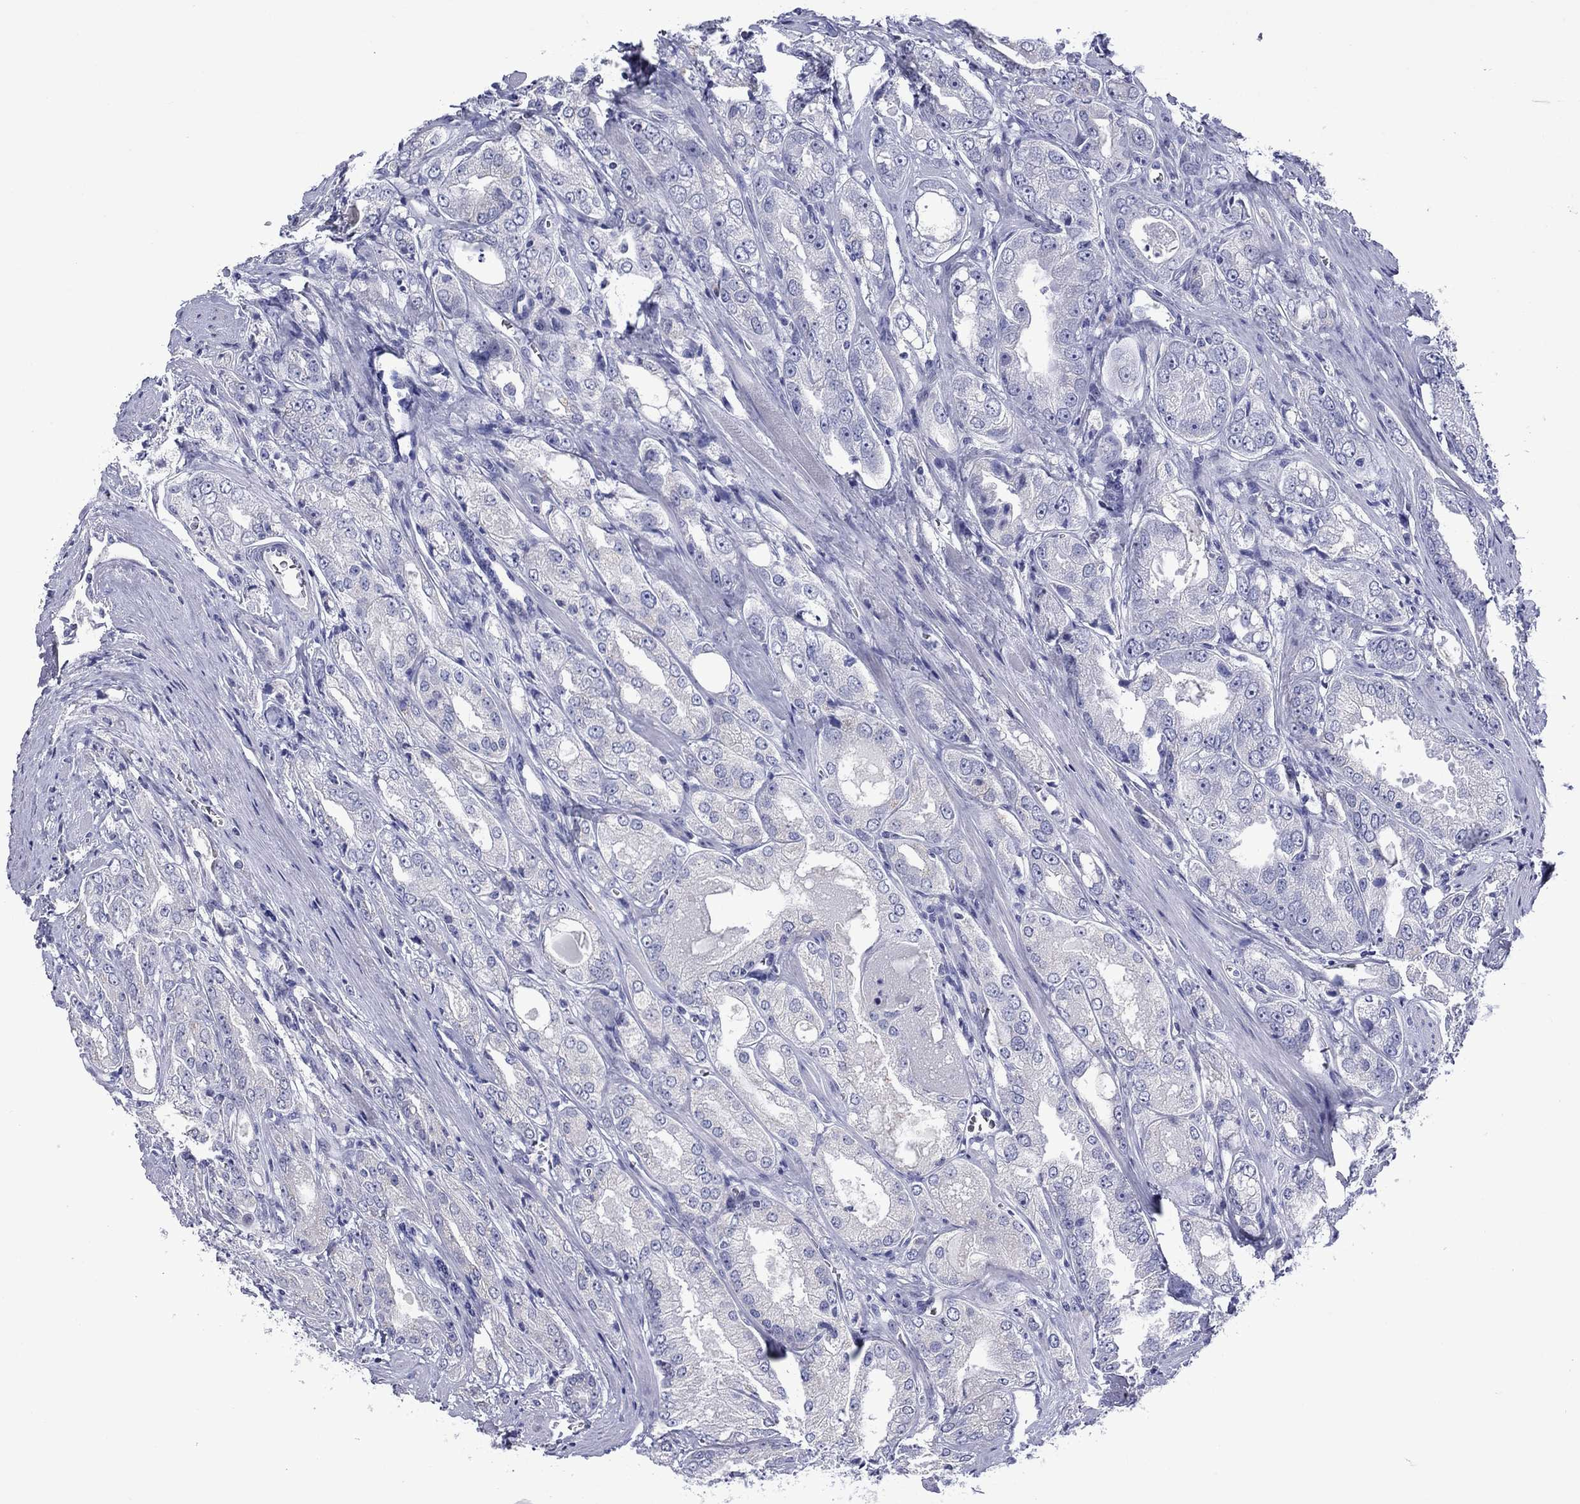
{"staining": {"intensity": "negative", "quantity": "none", "location": "none"}, "tissue": "prostate cancer", "cell_type": "Tumor cells", "image_type": "cancer", "snomed": [{"axis": "morphology", "description": "Adenocarcinoma, NOS"}, {"axis": "morphology", "description": "Adenocarcinoma, High grade"}, {"axis": "topography", "description": "Prostate"}], "caption": "There is no significant staining in tumor cells of prostate cancer (adenocarcinoma (high-grade)). (DAB (3,3'-diaminobenzidine) IHC with hematoxylin counter stain).", "gene": "PIWIL1", "patient": {"sex": "male", "age": 70}}